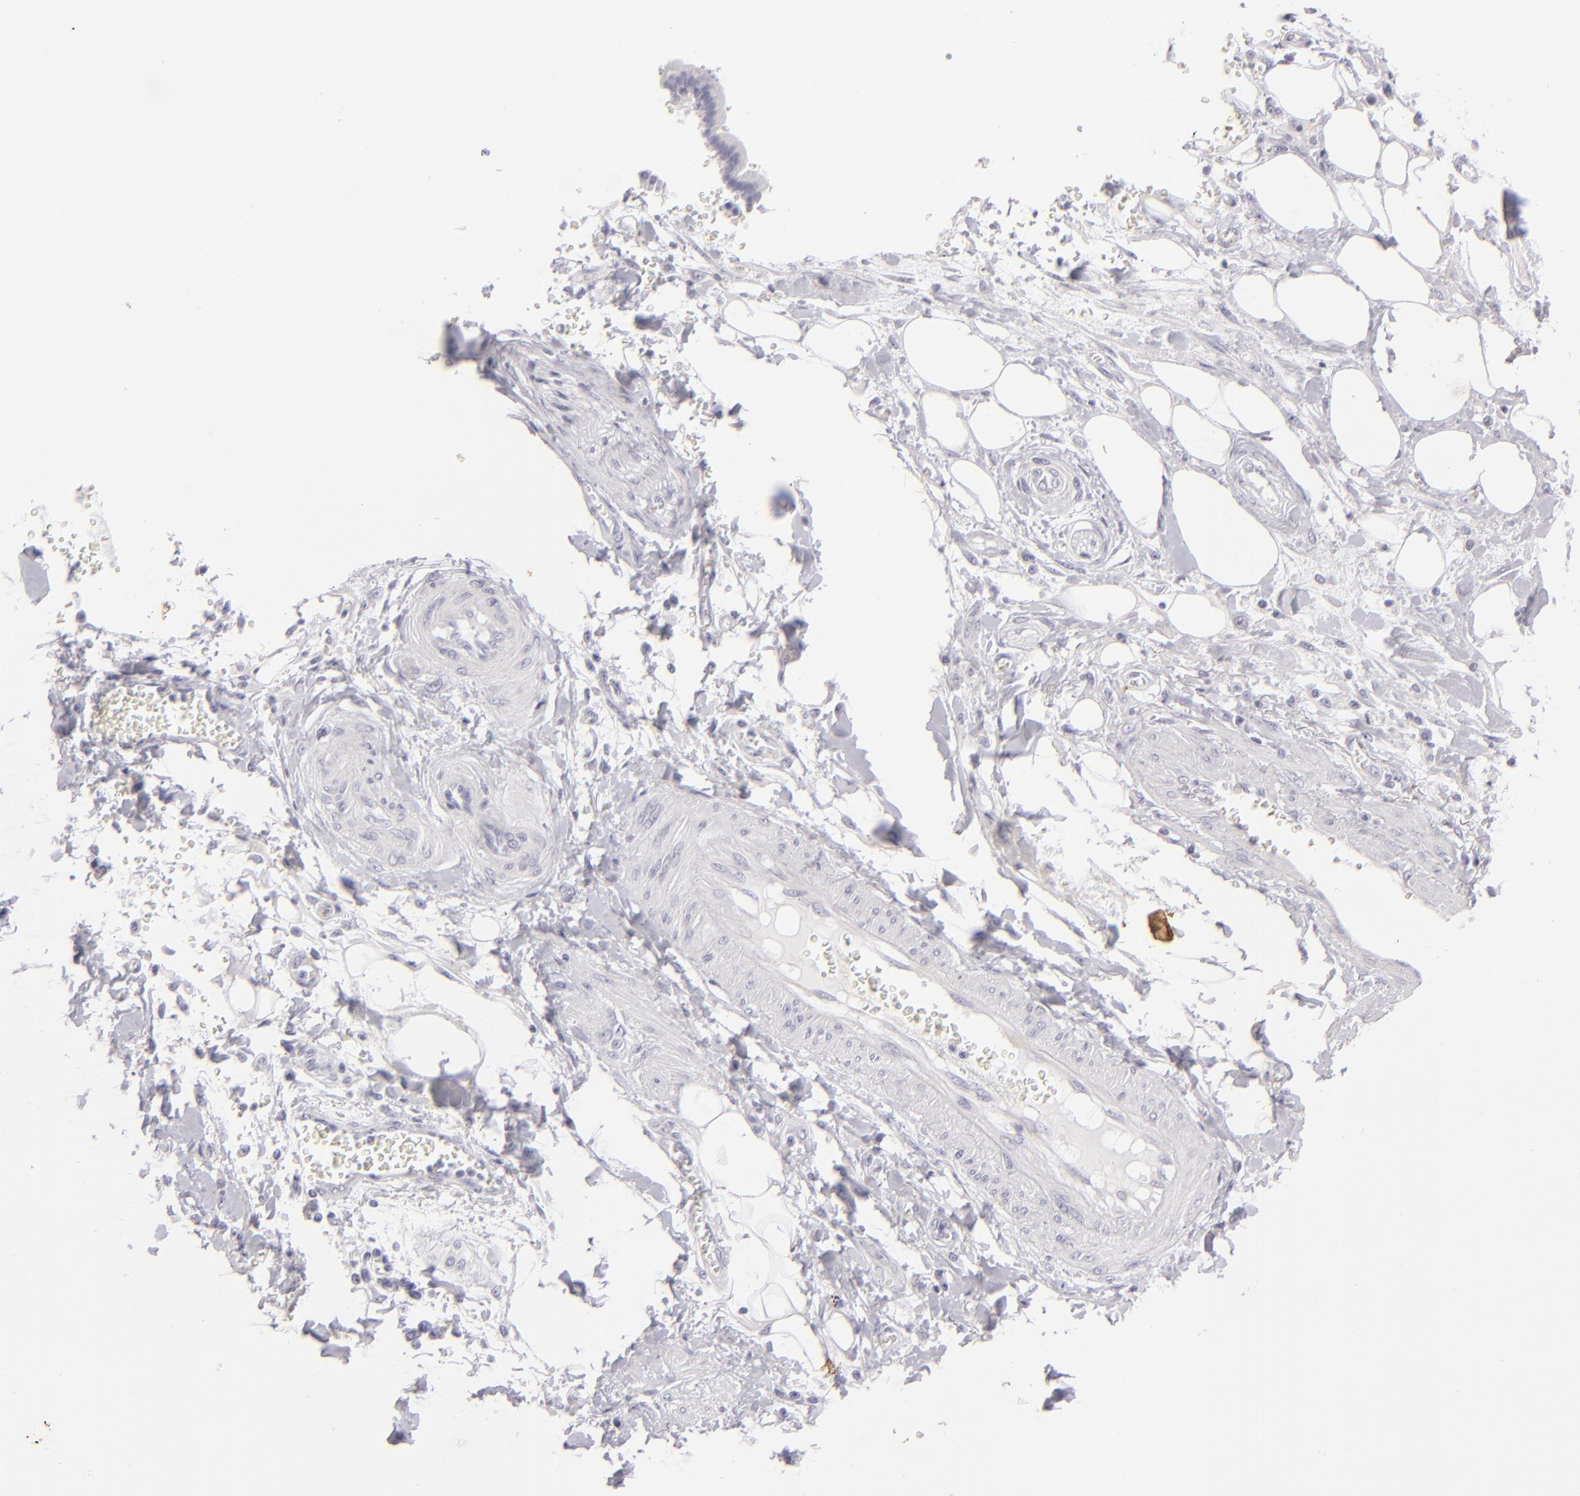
{"staining": {"intensity": "negative", "quantity": "none", "location": "none"}, "tissue": "pancreatic cancer", "cell_type": "Tumor cells", "image_type": "cancer", "snomed": [{"axis": "morphology", "description": "Adenocarcinoma, NOS"}, {"axis": "topography", "description": "Pancreas"}], "caption": "This histopathology image is of pancreatic adenocarcinoma stained with immunohistochemistry (IHC) to label a protein in brown with the nuclei are counter-stained blue. There is no expression in tumor cells.", "gene": "KRT1", "patient": {"sex": "male", "age": 69}}